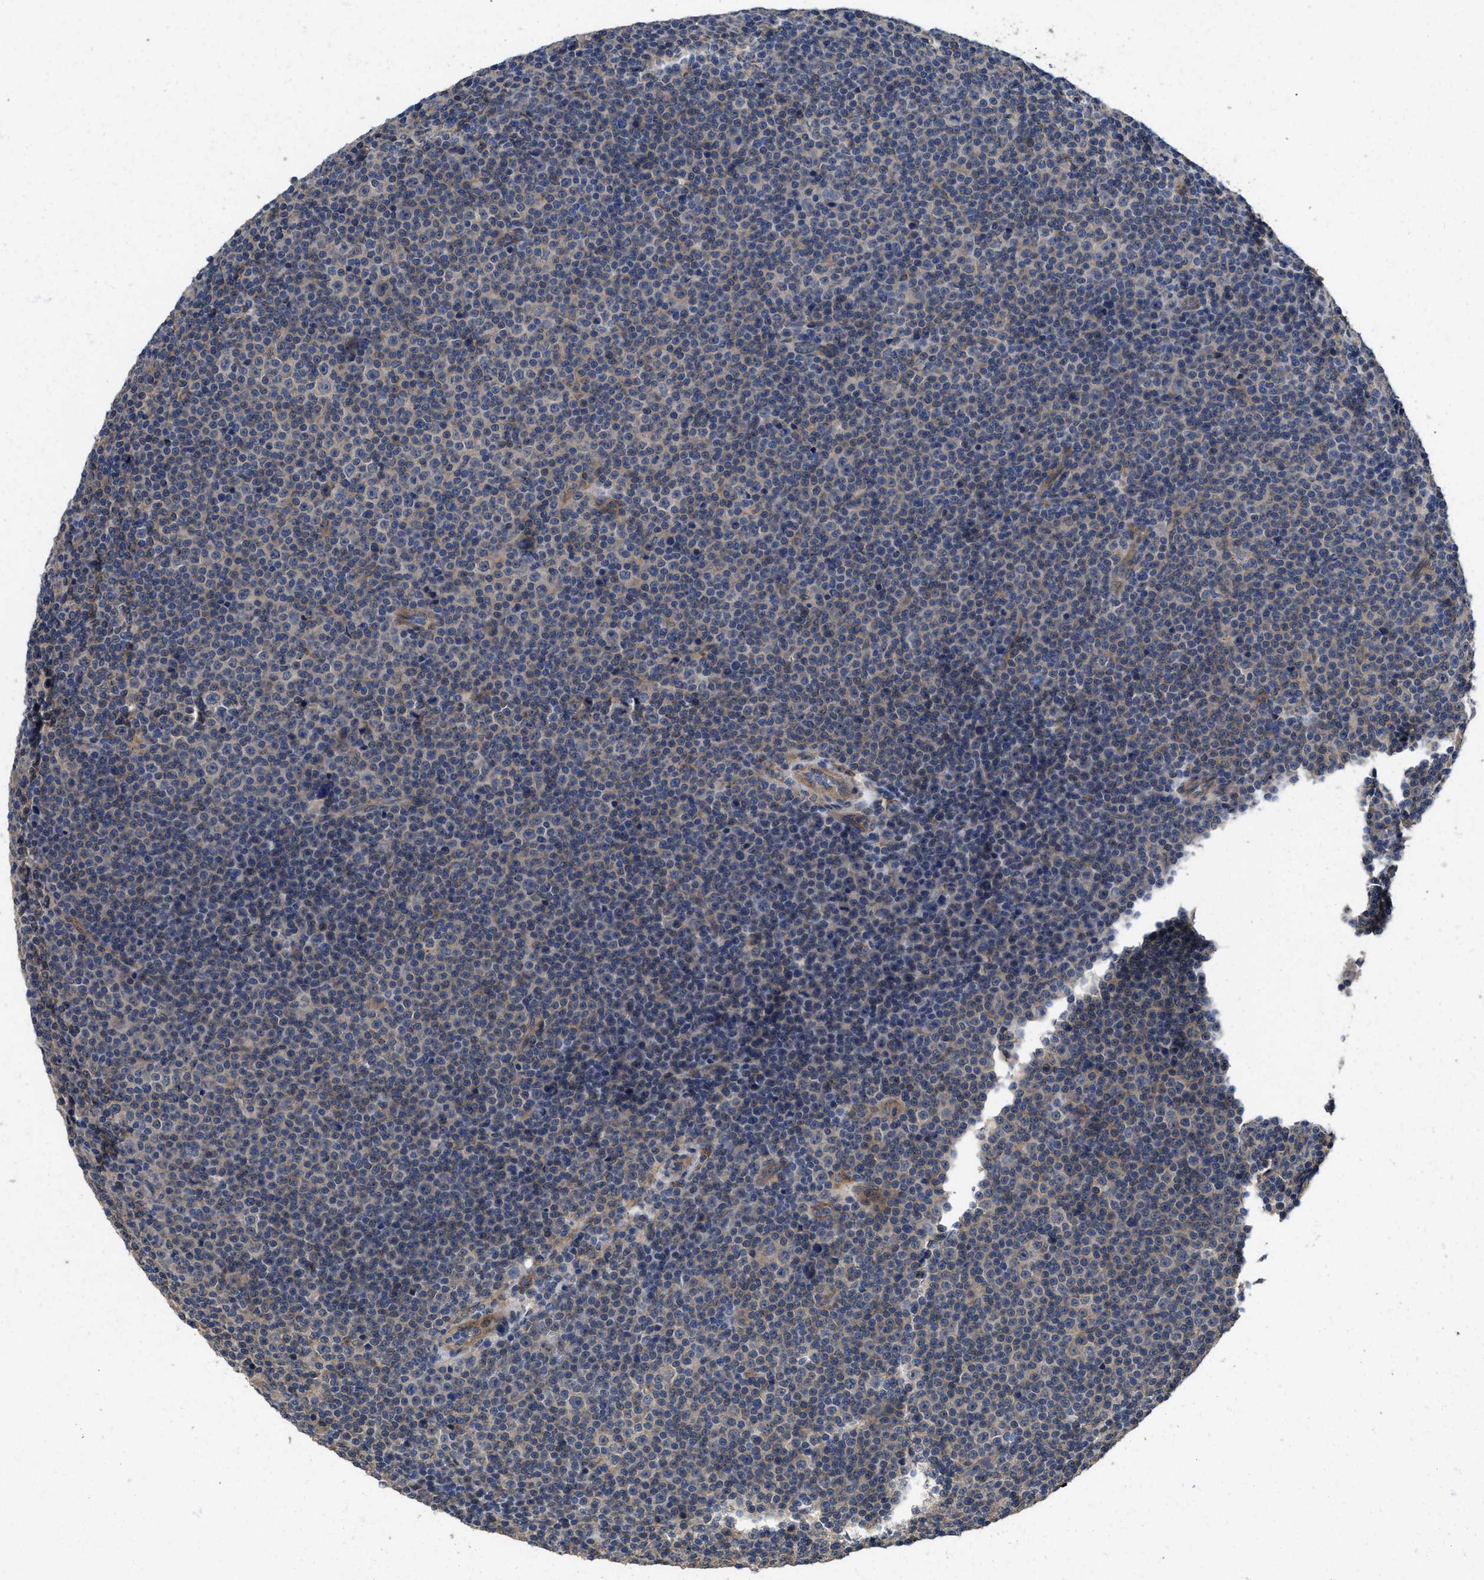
{"staining": {"intensity": "weak", "quantity": "<25%", "location": "cytoplasmic/membranous"}, "tissue": "lymphoma", "cell_type": "Tumor cells", "image_type": "cancer", "snomed": [{"axis": "morphology", "description": "Malignant lymphoma, non-Hodgkin's type, Low grade"}, {"axis": "topography", "description": "Lymph node"}], "caption": "This micrograph is of lymphoma stained with immunohistochemistry to label a protein in brown with the nuclei are counter-stained blue. There is no staining in tumor cells. (DAB immunohistochemistry (IHC) with hematoxylin counter stain).", "gene": "PKD2", "patient": {"sex": "female", "age": 67}}